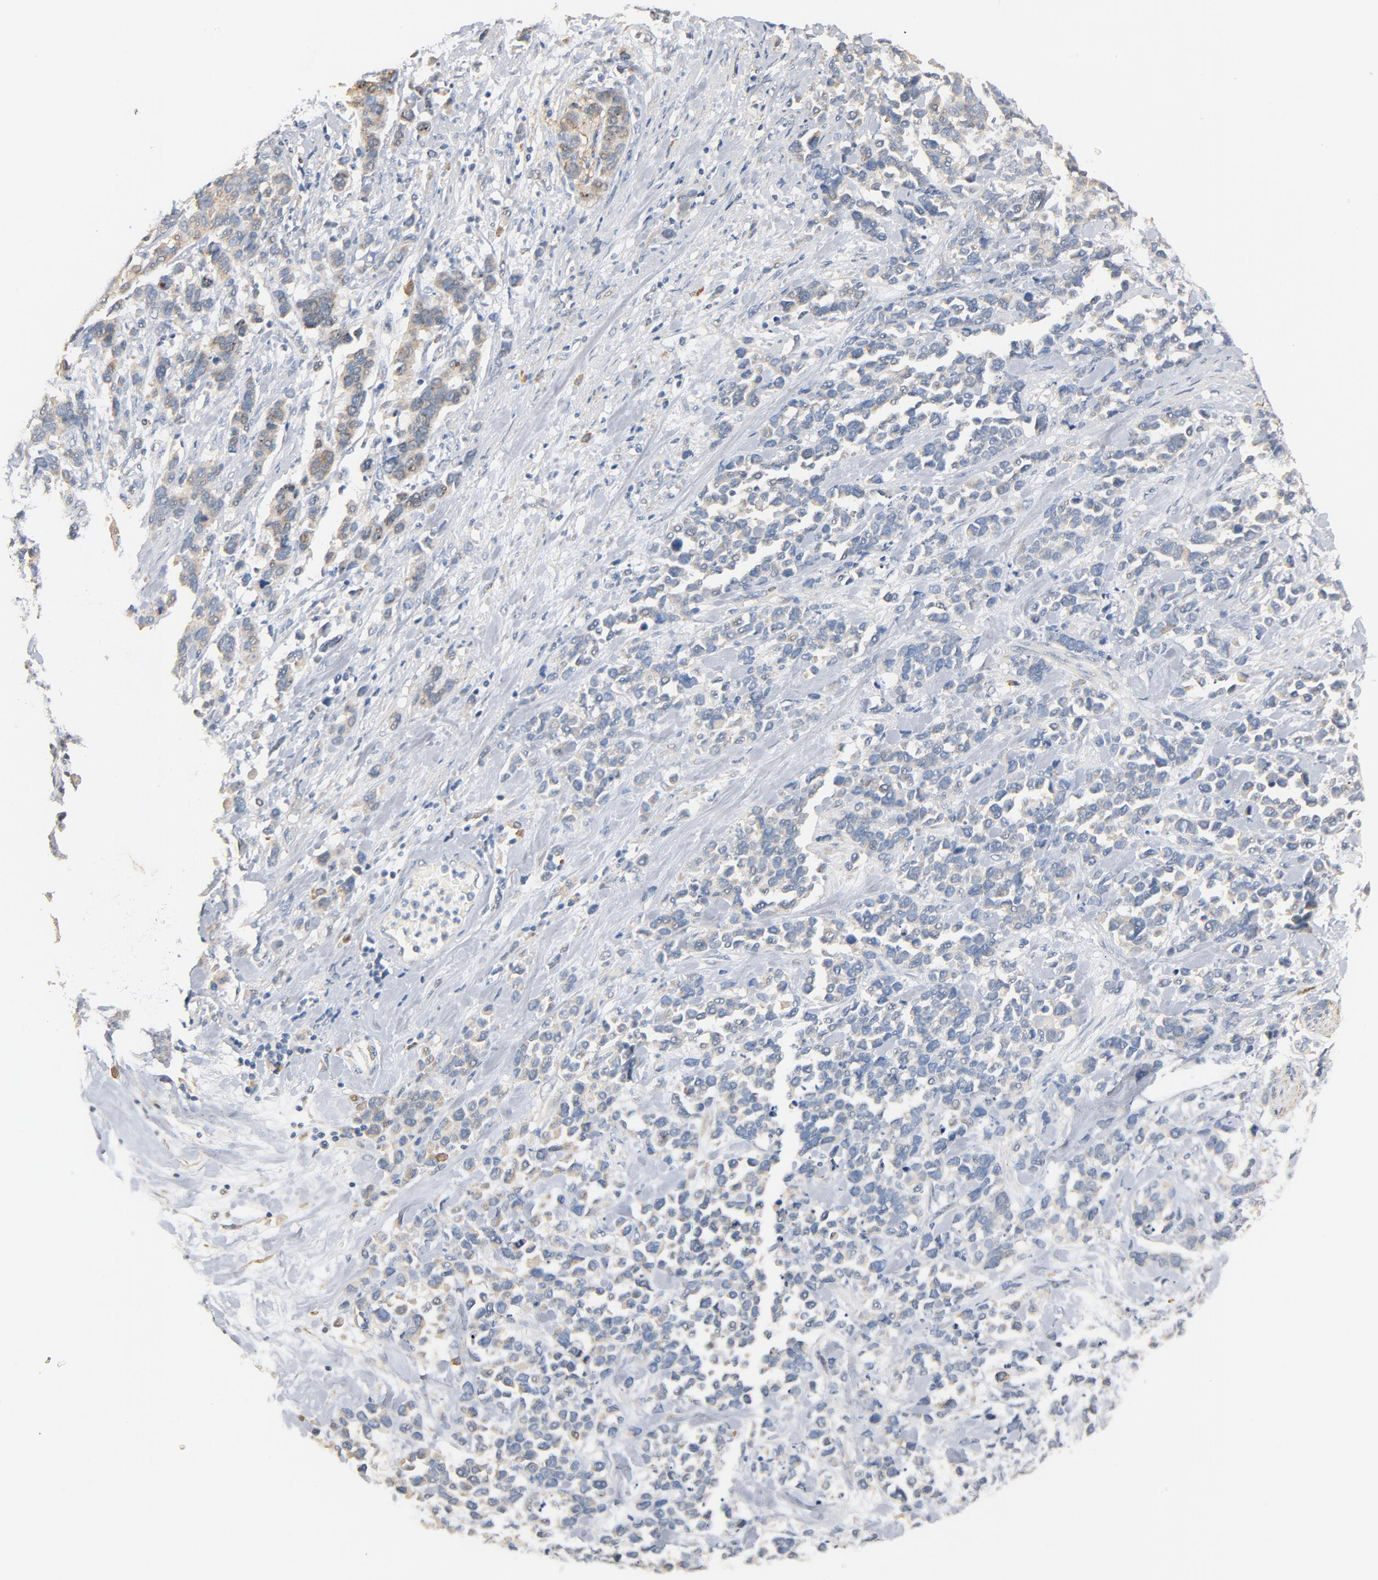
{"staining": {"intensity": "weak", "quantity": "<25%", "location": "cytoplasmic/membranous"}, "tissue": "stomach cancer", "cell_type": "Tumor cells", "image_type": "cancer", "snomed": [{"axis": "morphology", "description": "Adenocarcinoma, NOS"}, {"axis": "topography", "description": "Stomach, upper"}], "caption": "The photomicrograph reveals no staining of tumor cells in stomach cancer. The staining was performed using DAB to visualize the protein expression in brown, while the nuclei were stained in blue with hematoxylin (Magnification: 20x).", "gene": "ZDHHC8", "patient": {"sex": "male", "age": 71}}